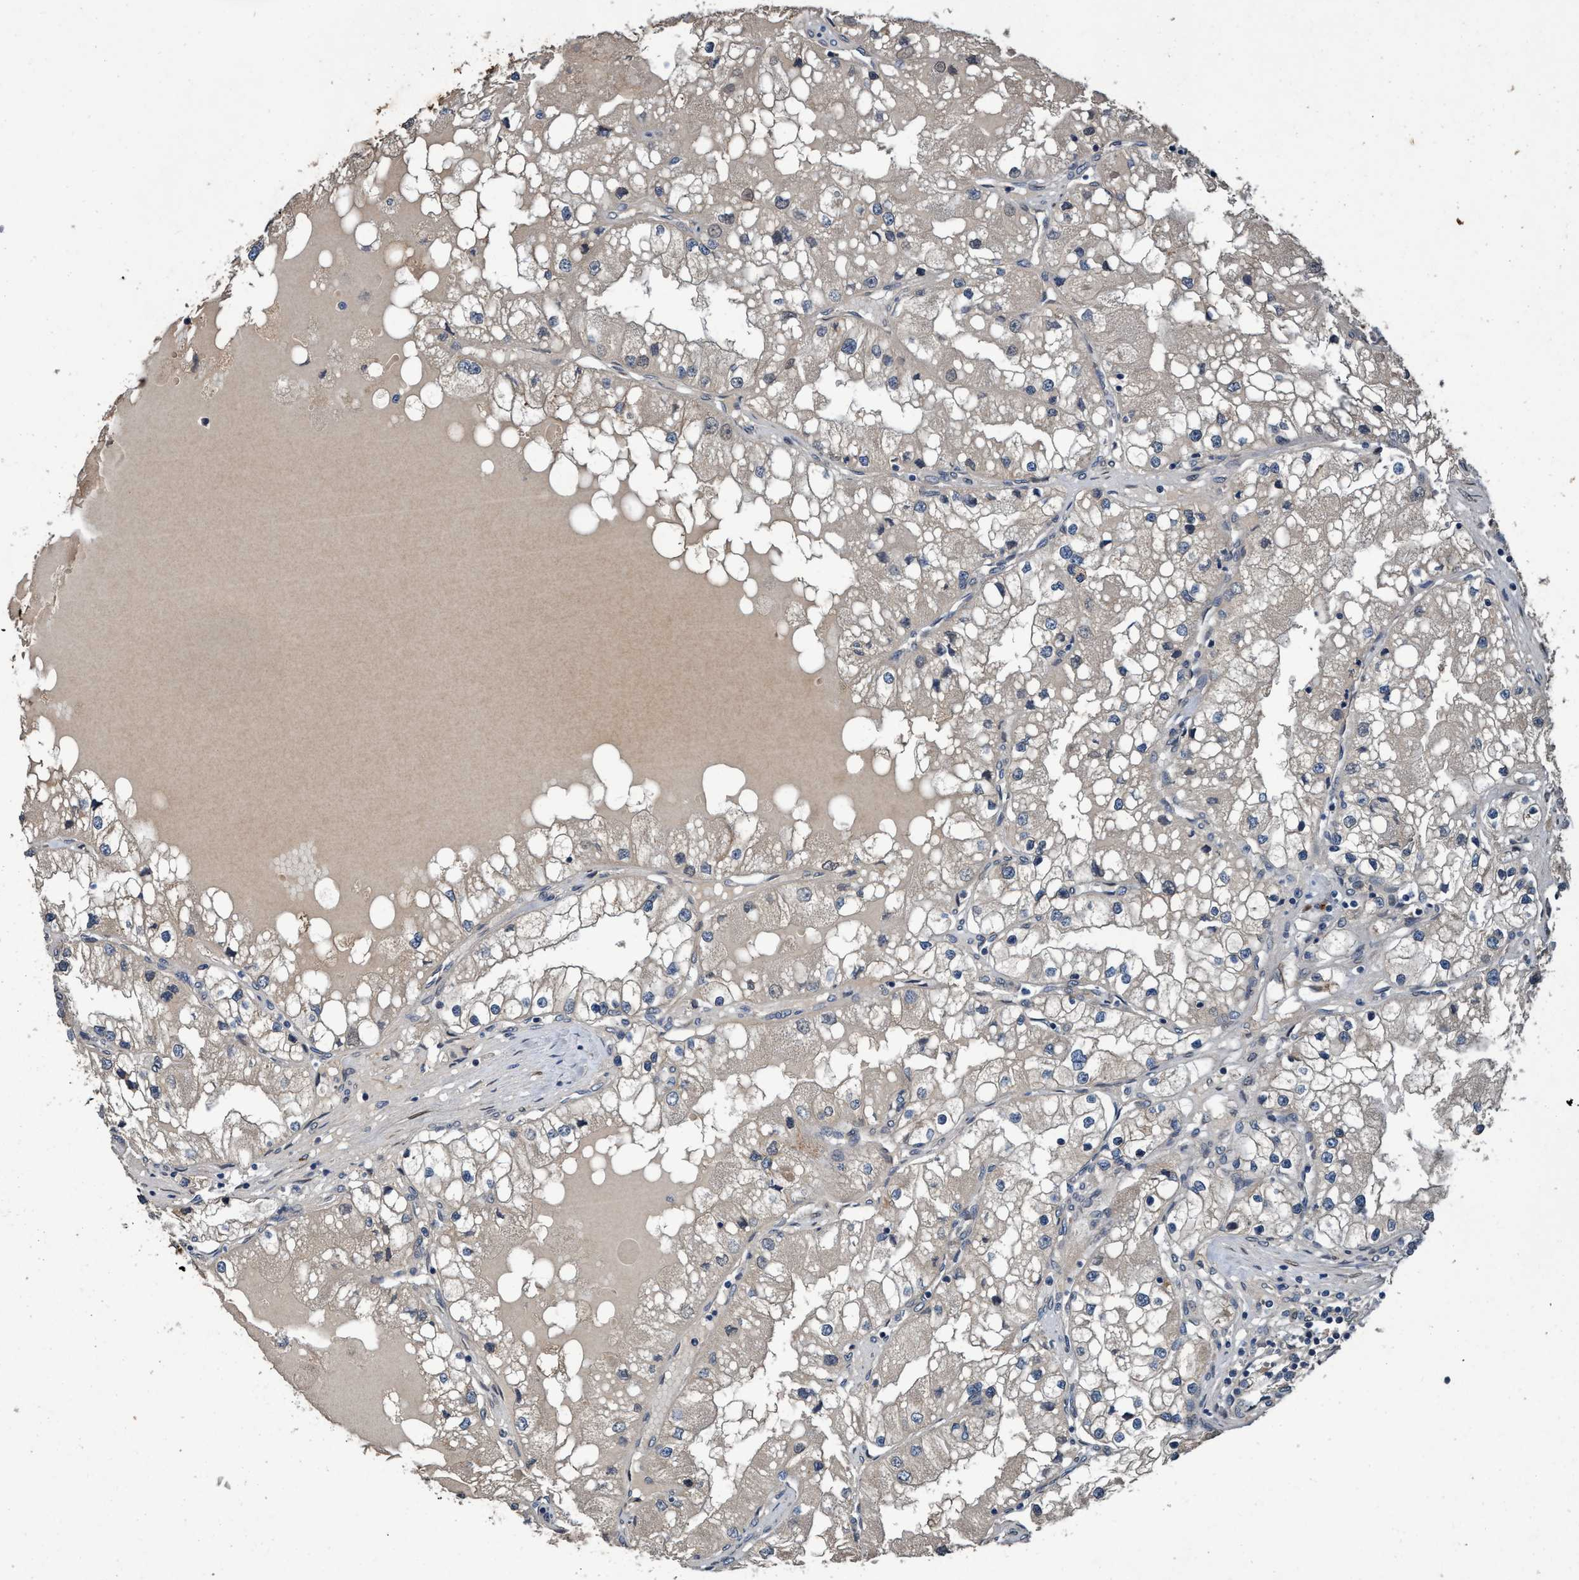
{"staining": {"intensity": "weak", "quantity": "<25%", "location": "cytoplasmic/membranous"}, "tissue": "renal cancer", "cell_type": "Tumor cells", "image_type": "cancer", "snomed": [{"axis": "morphology", "description": "Adenocarcinoma, NOS"}, {"axis": "topography", "description": "Kidney"}], "caption": "DAB (3,3'-diaminobenzidine) immunohistochemical staining of adenocarcinoma (renal) exhibits no significant expression in tumor cells. (Stains: DAB IHC with hematoxylin counter stain, Microscopy: brightfield microscopy at high magnification).", "gene": "MACC1", "patient": {"sex": "male", "age": 68}}